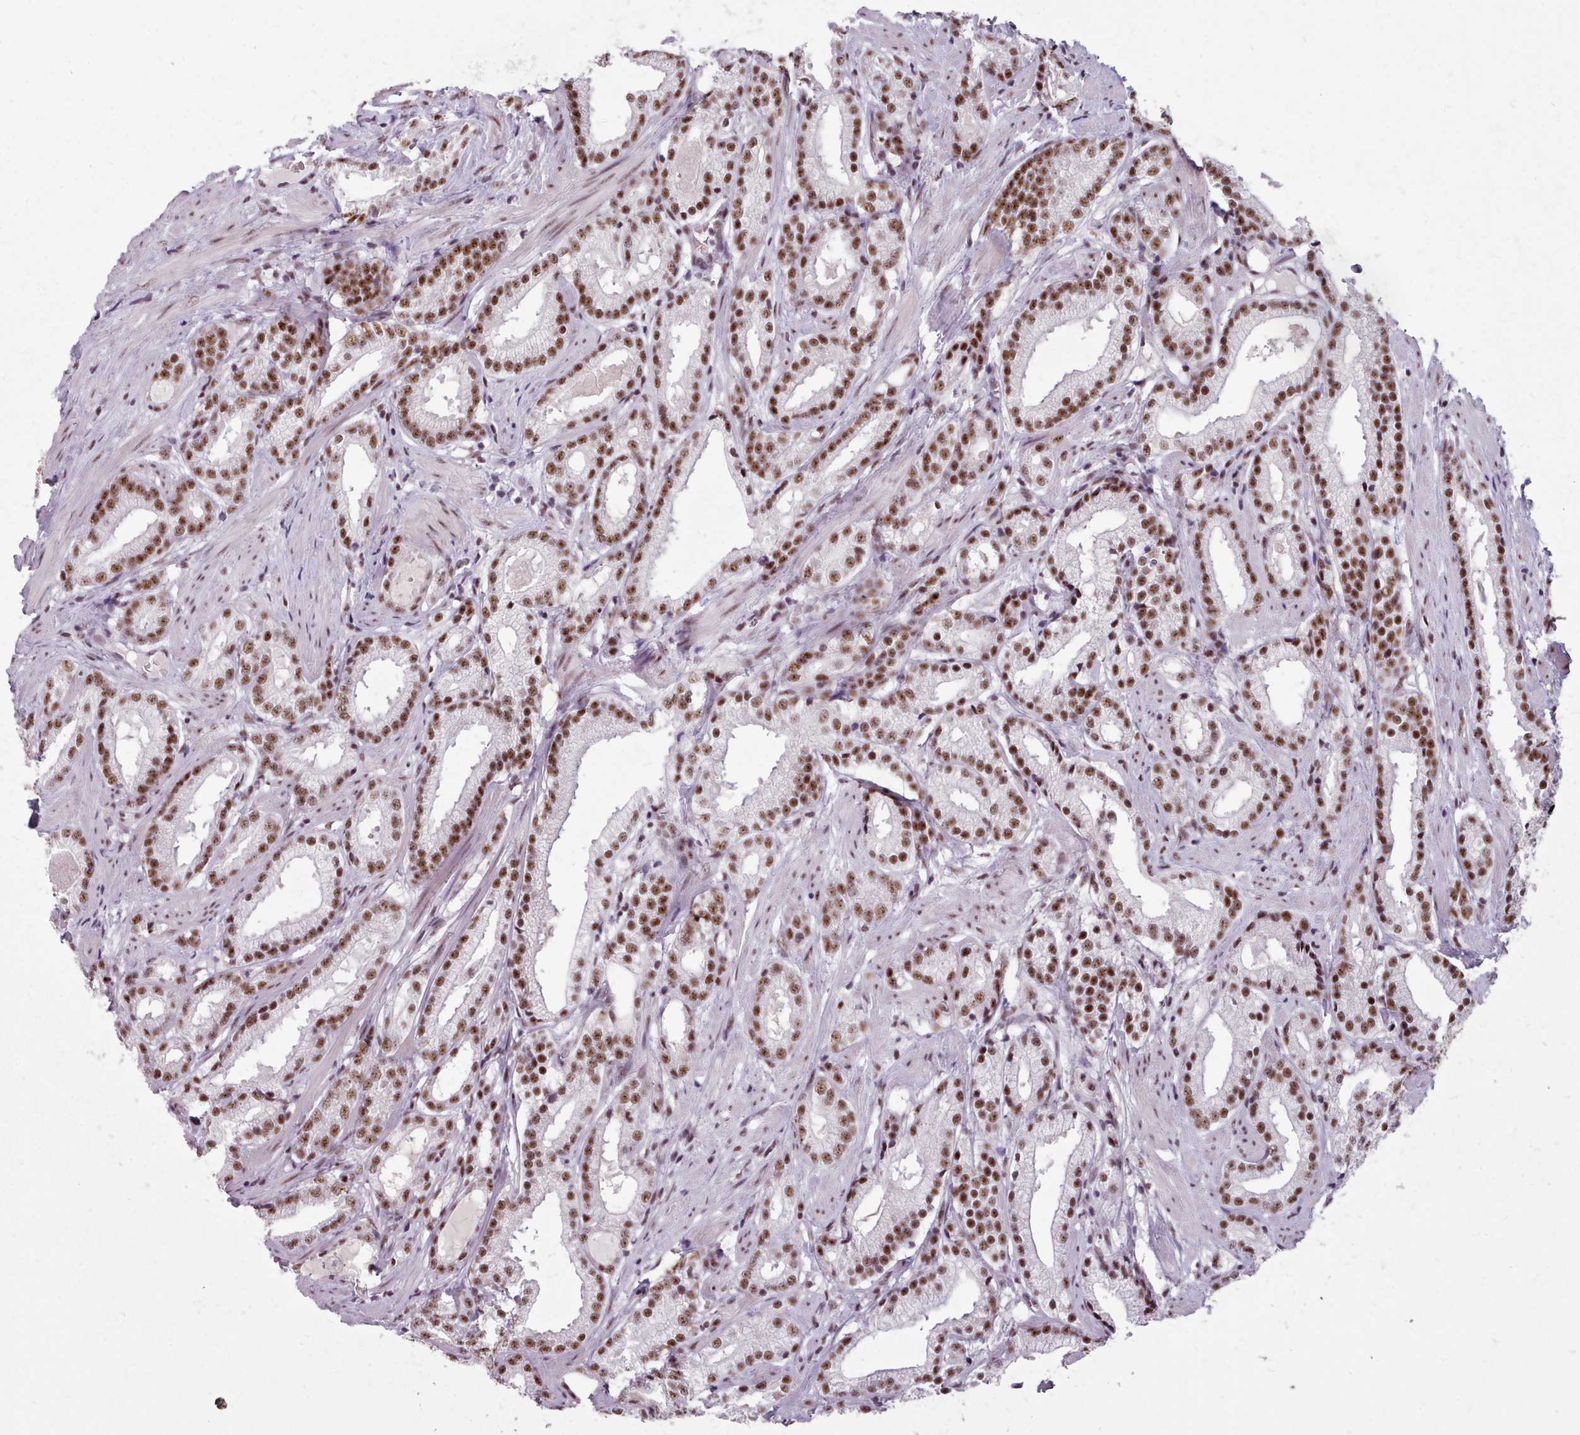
{"staining": {"intensity": "moderate", "quantity": ">75%", "location": "nuclear"}, "tissue": "prostate cancer", "cell_type": "Tumor cells", "image_type": "cancer", "snomed": [{"axis": "morphology", "description": "Adenocarcinoma, Low grade"}, {"axis": "topography", "description": "Prostate"}], "caption": "Prostate cancer (adenocarcinoma (low-grade)) tissue shows moderate nuclear staining in about >75% of tumor cells, visualized by immunohistochemistry.", "gene": "SRRM1", "patient": {"sex": "male", "age": 57}}